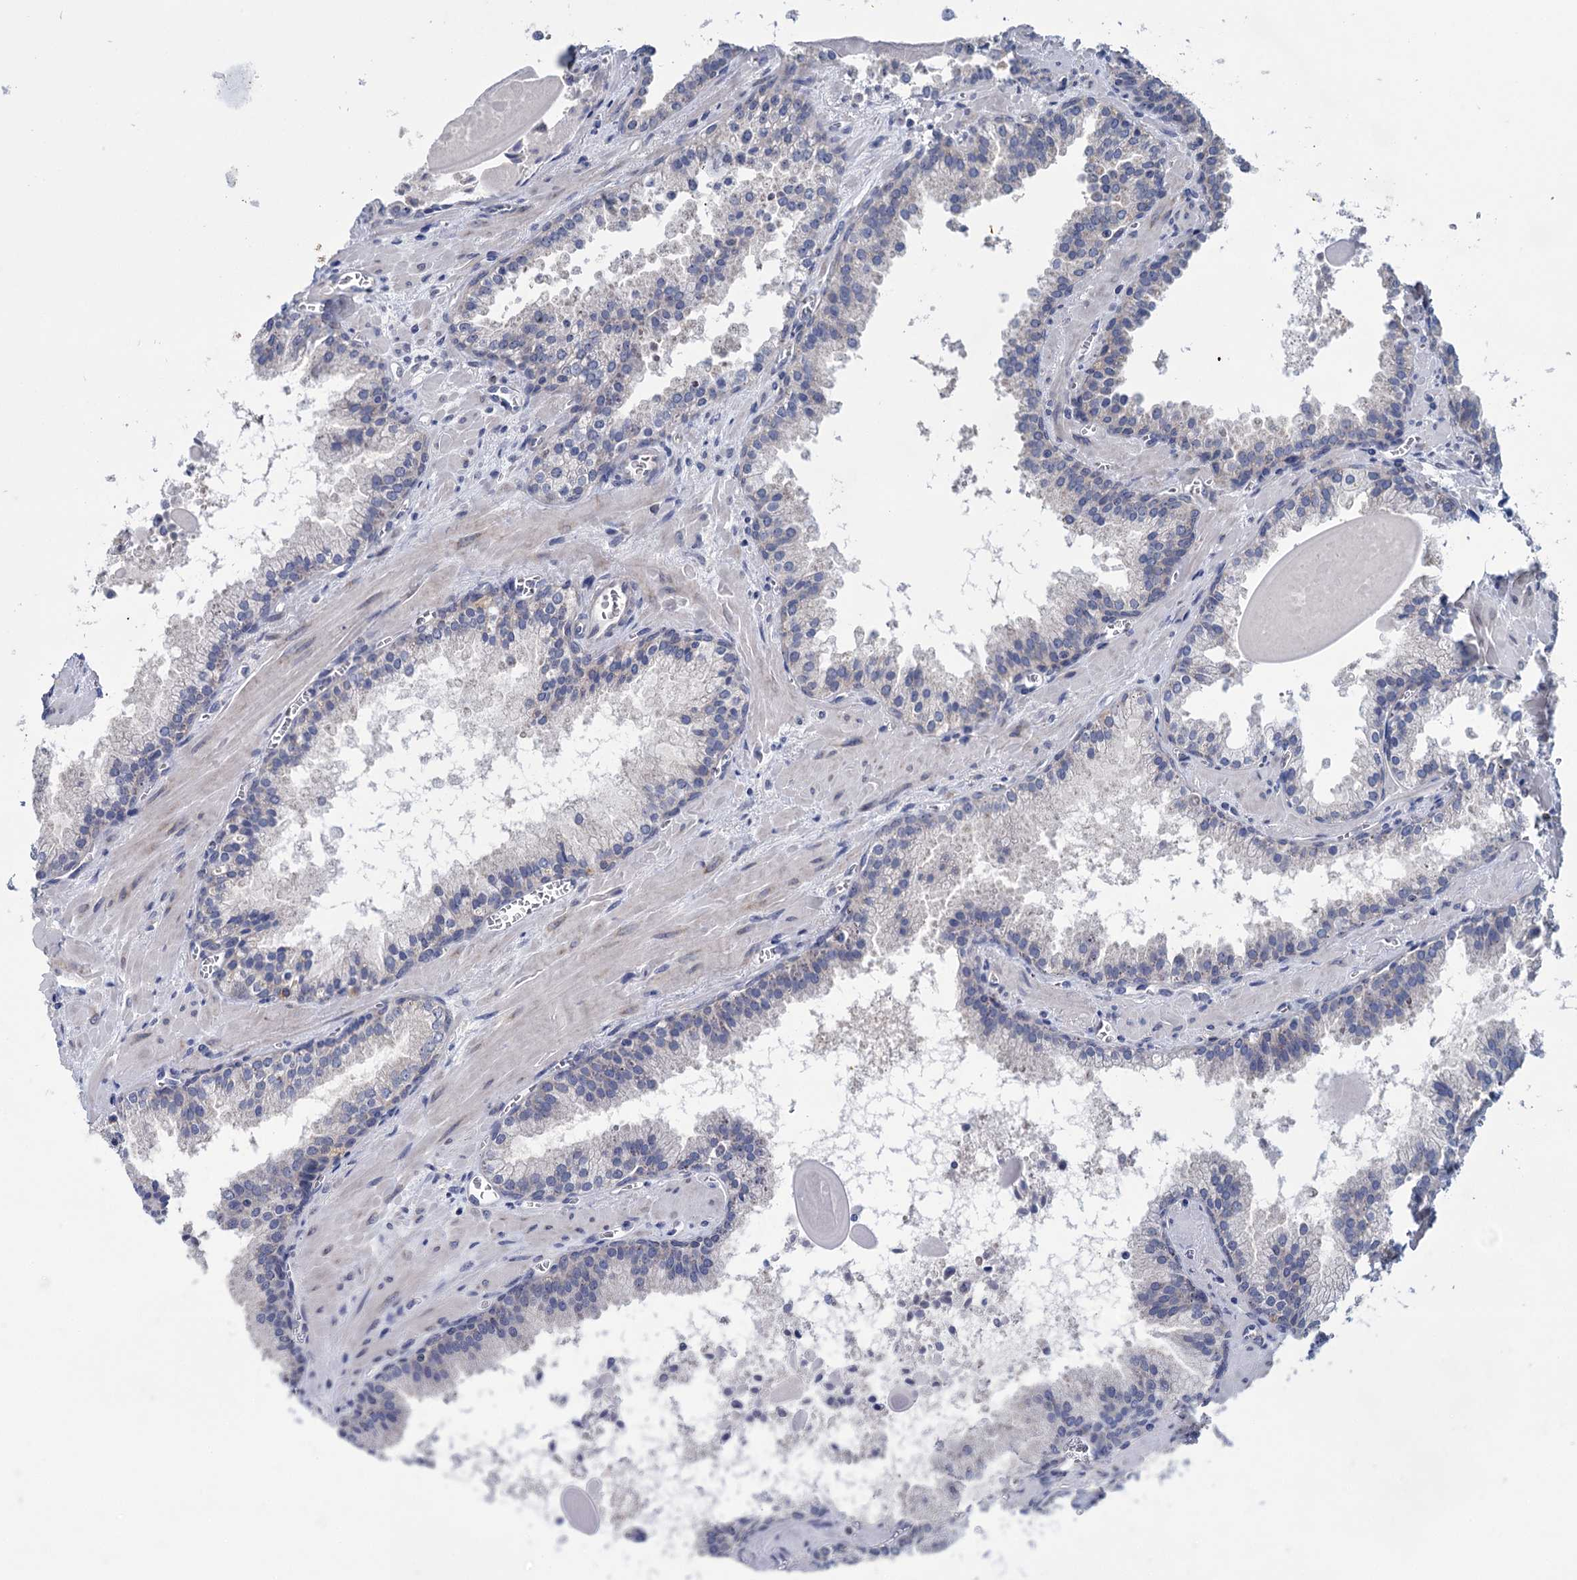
{"staining": {"intensity": "negative", "quantity": "none", "location": "none"}, "tissue": "prostate cancer", "cell_type": "Tumor cells", "image_type": "cancer", "snomed": [{"axis": "morphology", "description": "Adenocarcinoma, High grade"}, {"axis": "topography", "description": "Prostate"}], "caption": "Immunohistochemistry (IHC) image of human high-grade adenocarcinoma (prostate) stained for a protein (brown), which exhibits no staining in tumor cells.", "gene": "GSTM2", "patient": {"sex": "male", "age": 68}}